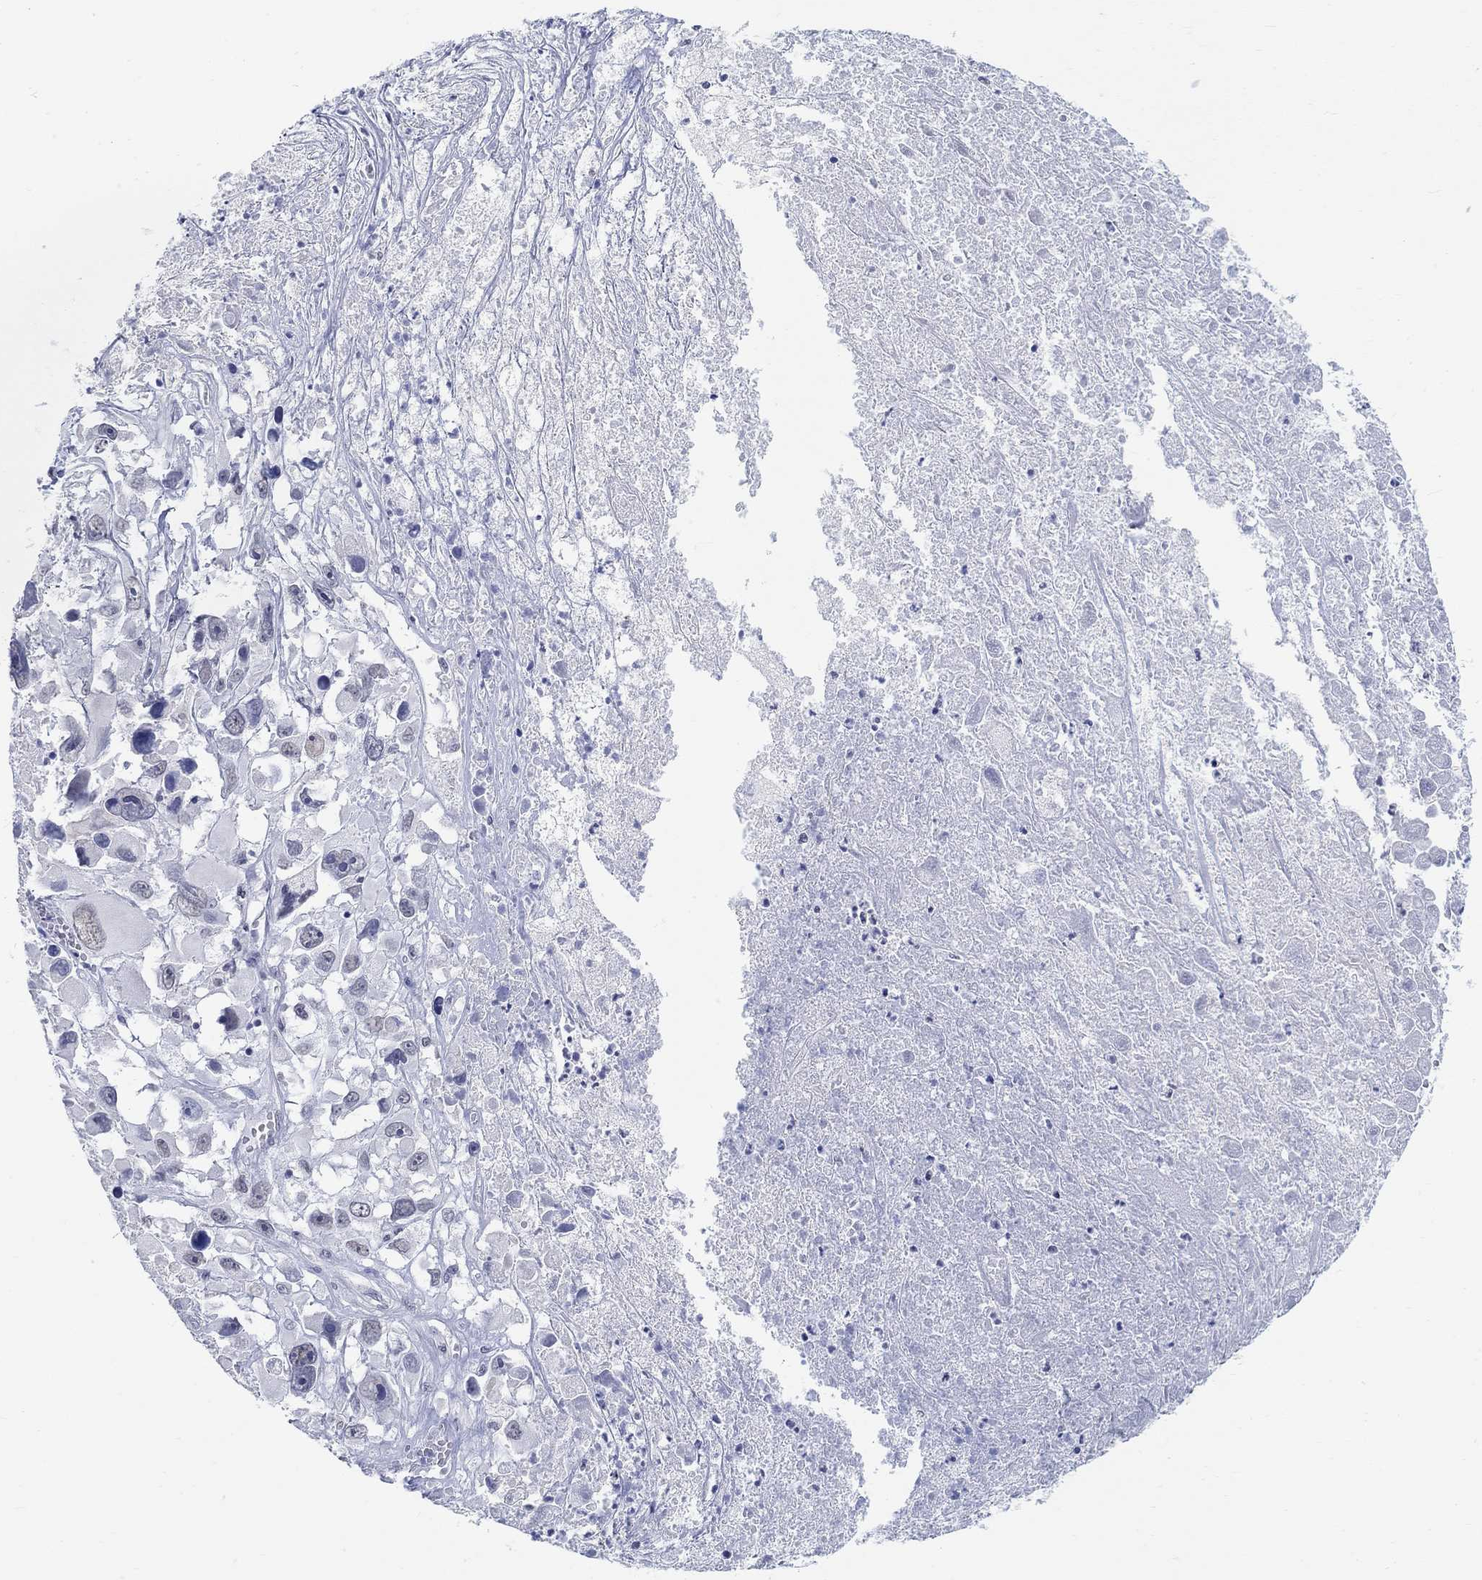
{"staining": {"intensity": "negative", "quantity": "none", "location": "none"}, "tissue": "melanoma", "cell_type": "Tumor cells", "image_type": "cancer", "snomed": [{"axis": "morphology", "description": "Malignant melanoma, Metastatic site"}, {"axis": "topography", "description": "Lymph node"}], "caption": "Melanoma was stained to show a protein in brown. There is no significant positivity in tumor cells.", "gene": "ANKS1B", "patient": {"sex": "male", "age": 50}}